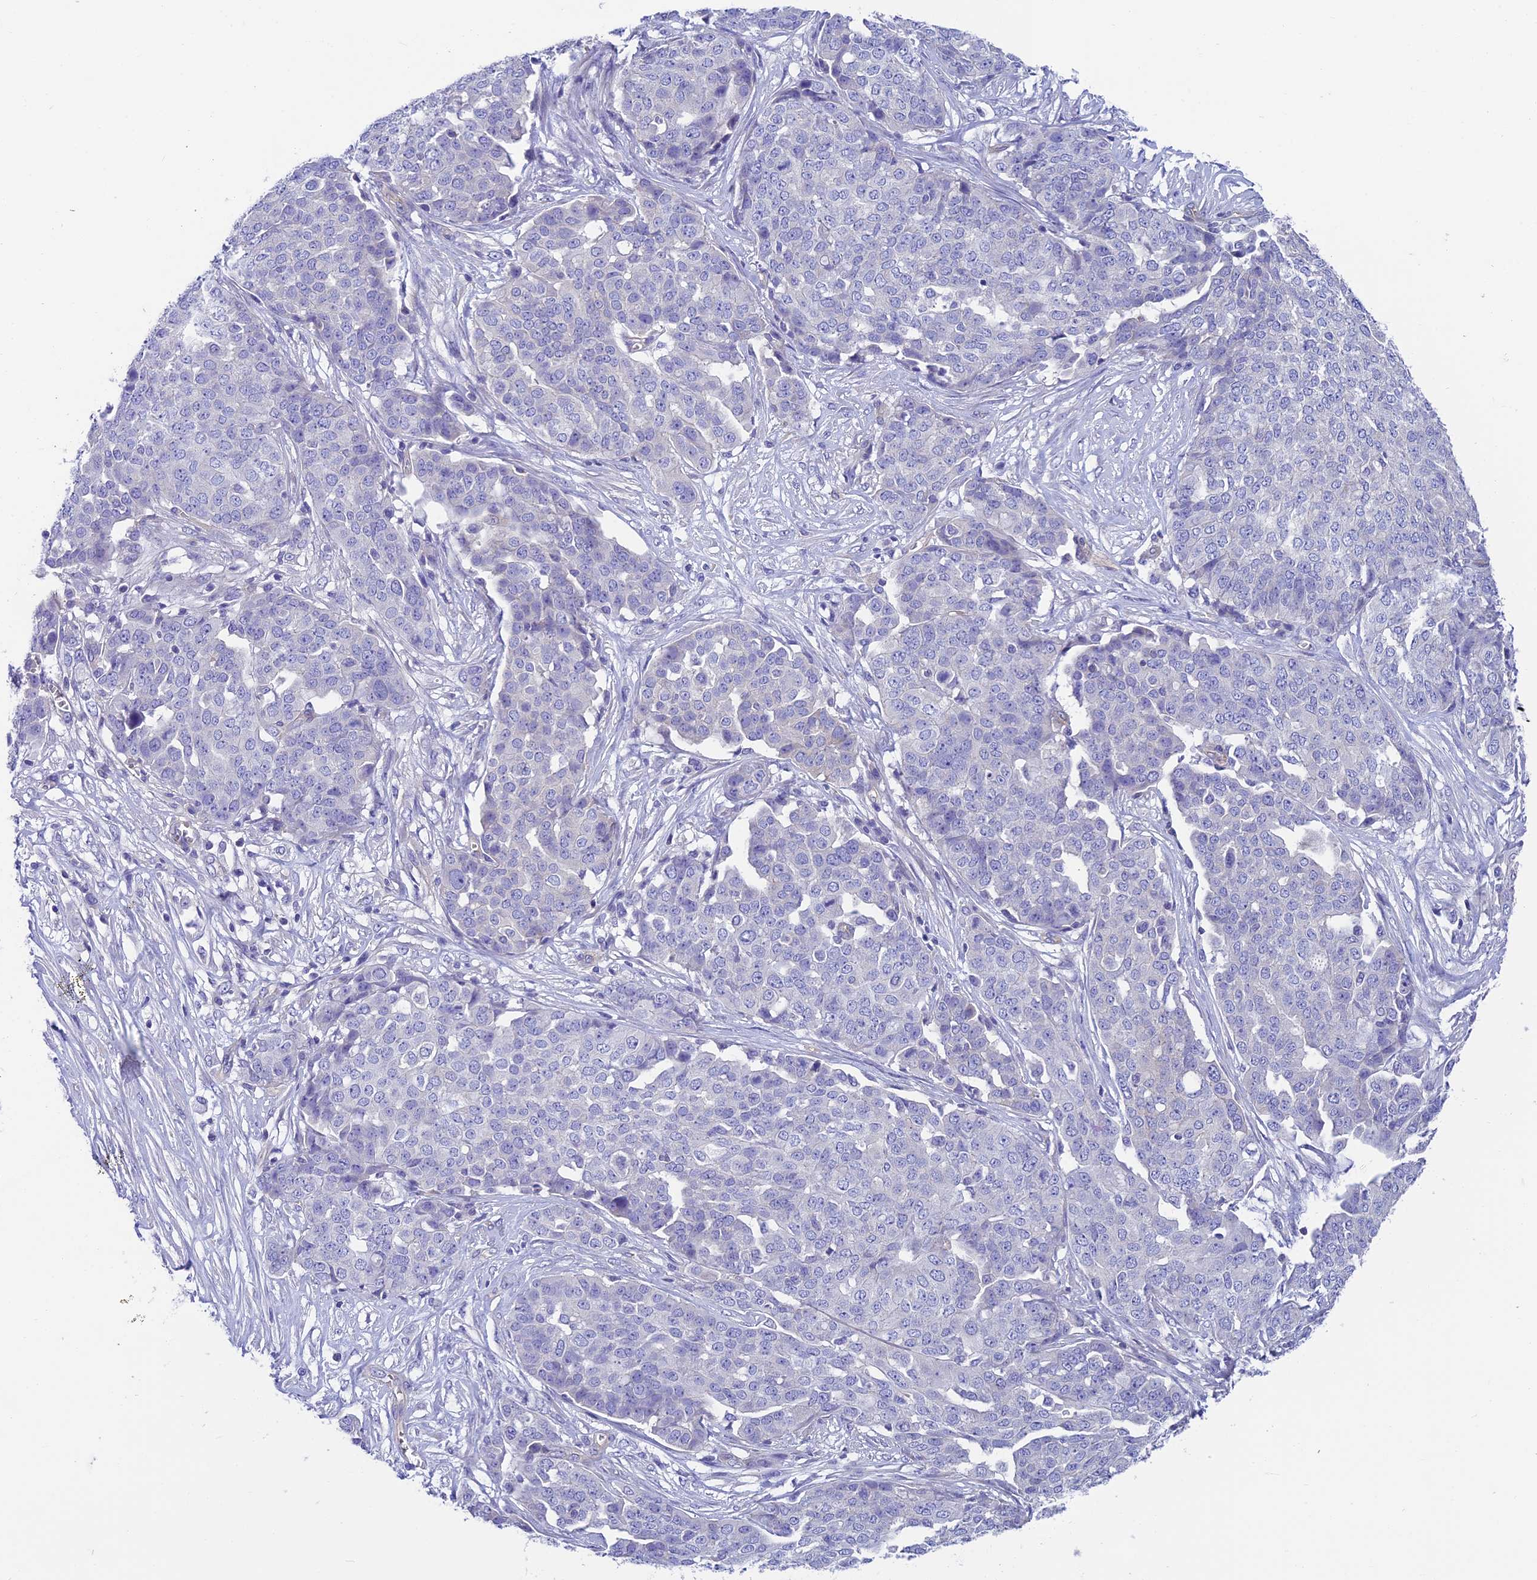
{"staining": {"intensity": "negative", "quantity": "none", "location": "none"}, "tissue": "ovarian cancer", "cell_type": "Tumor cells", "image_type": "cancer", "snomed": [{"axis": "morphology", "description": "Cystadenocarcinoma, serous, NOS"}, {"axis": "topography", "description": "Soft tissue"}, {"axis": "topography", "description": "Ovary"}], "caption": "Protein analysis of ovarian serous cystadenocarcinoma displays no significant staining in tumor cells. (DAB (3,3'-diaminobenzidine) immunohistochemistry (IHC), high magnification).", "gene": "PPFIA3", "patient": {"sex": "female", "age": 57}}